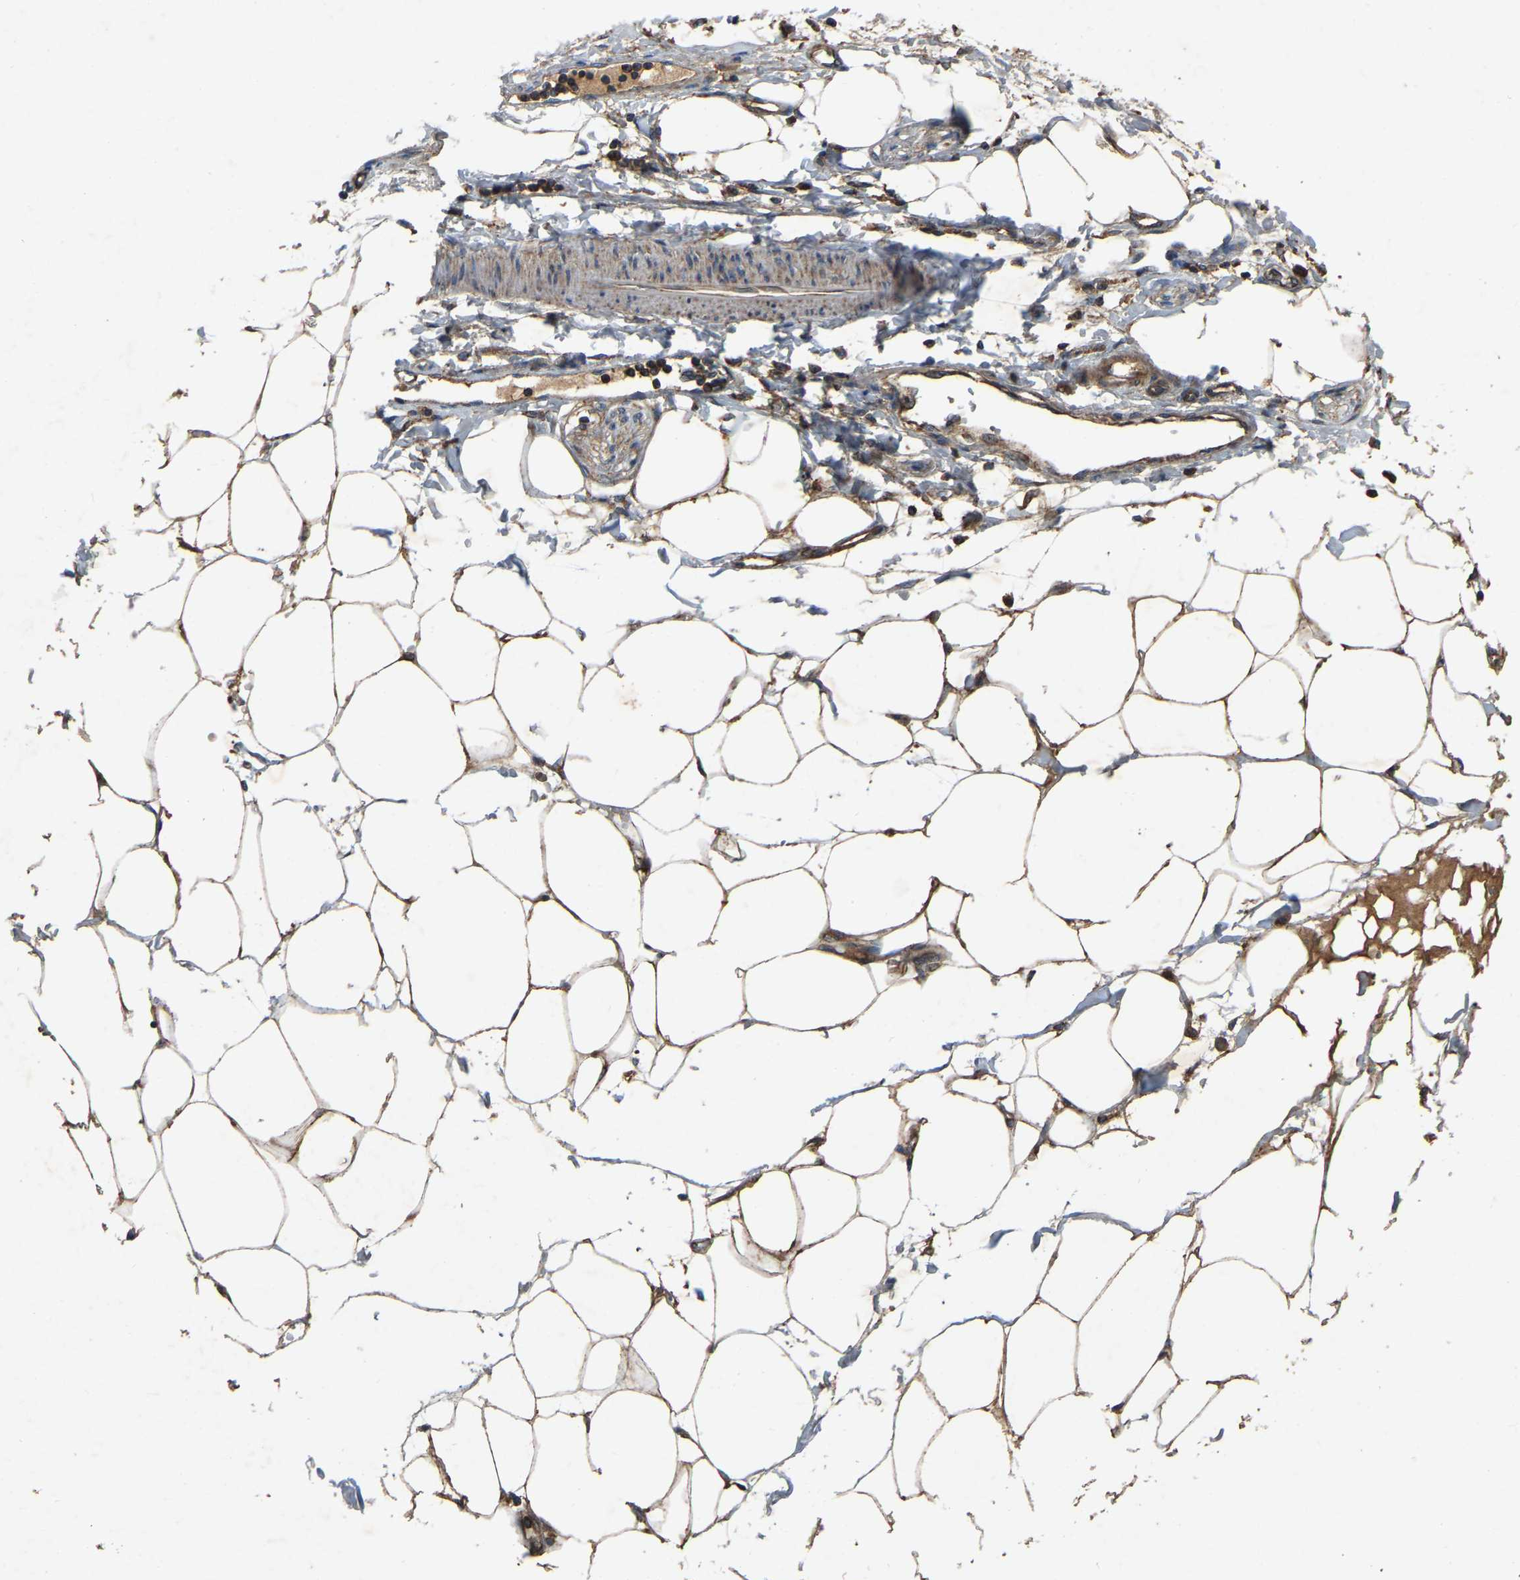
{"staining": {"intensity": "moderate", "quantity": ">75%", "location": "cytoplasmic/membranous"}, "tissue": "adipose tissue", "cell_type": "Adipocytes", "image_type": "normal", "snomed": [{"axis": "morphology", "description": "Normal tissue, NOS"}, {"axis": "morphology", "description": "Adenocarcinoma, NOS"}, {"axis": "topography", "description": "Colon"}, {"axis": "topography", "description": "Peripheral nerve tissue"}], "caption": "Brown immunohistochemical staining in unremarkable adipose tissue demonstrates moderate cytoplasmic/membranous staining in about >75% of adipocytes. The staining is performed using DAB (3,3'-diaminobenzidine) brown chromogen to label protein expression. The nuclei are counter-stained blue using hematoxylin.", "gene": "SAMD9L", "patient": {"sex": "male", "age": 14}}